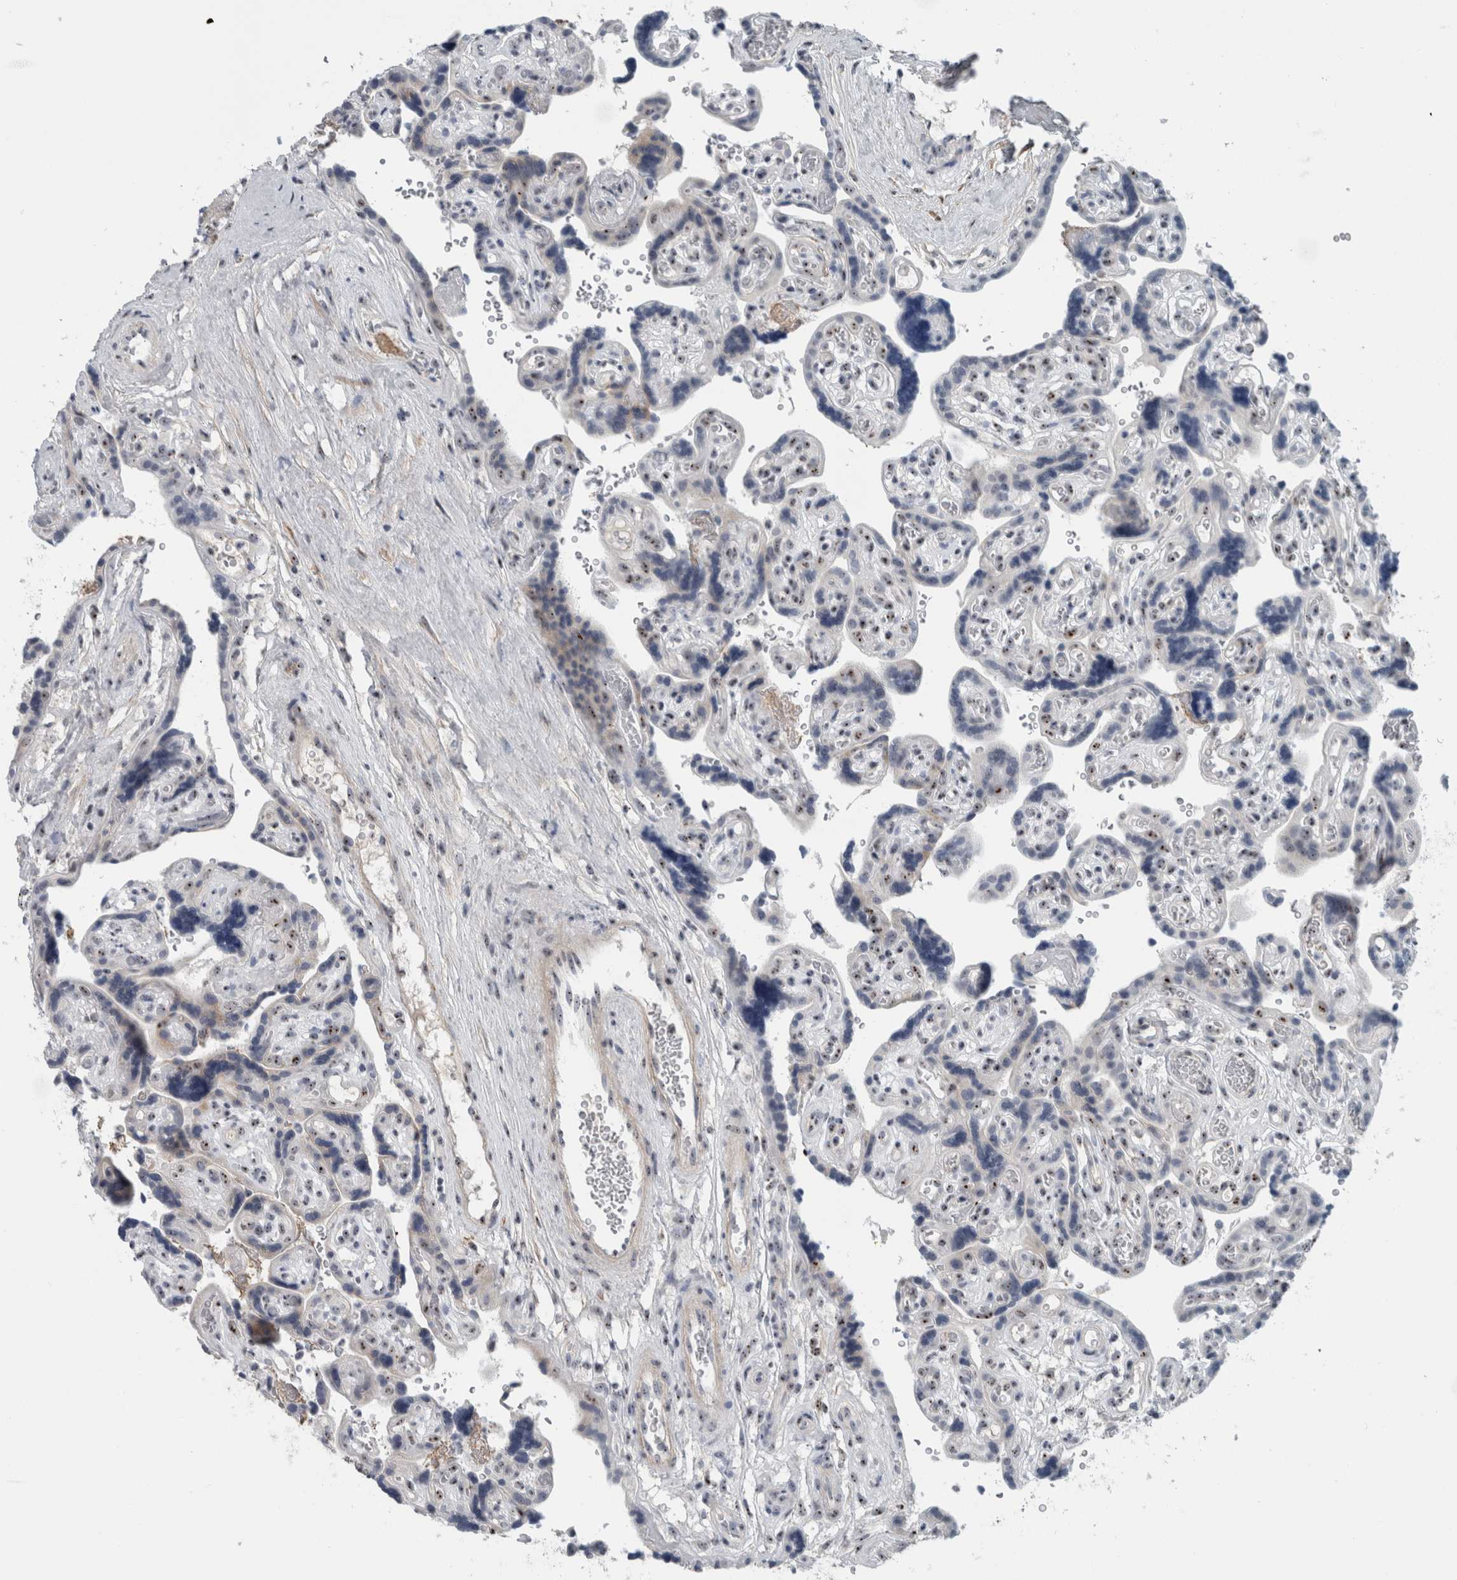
{"staining": {"intensity": "moderate", "quantity": ">75%", "location": "nuclear"}, "tissue": "placenta", "cell_type": "Decidual cells", "image_type": "normal", "snomed": [{"axis": "morphology", "description": "Normal tissue, NOS"}, {"axis": "topography", "description": "Placenta"}], "caption": "Placenta stained with IHC displays moderate nuclear positivity in approximately >75% of decidual cells.", "gene": "UTP6", "patient": {"sex": "female", "age": 30}}